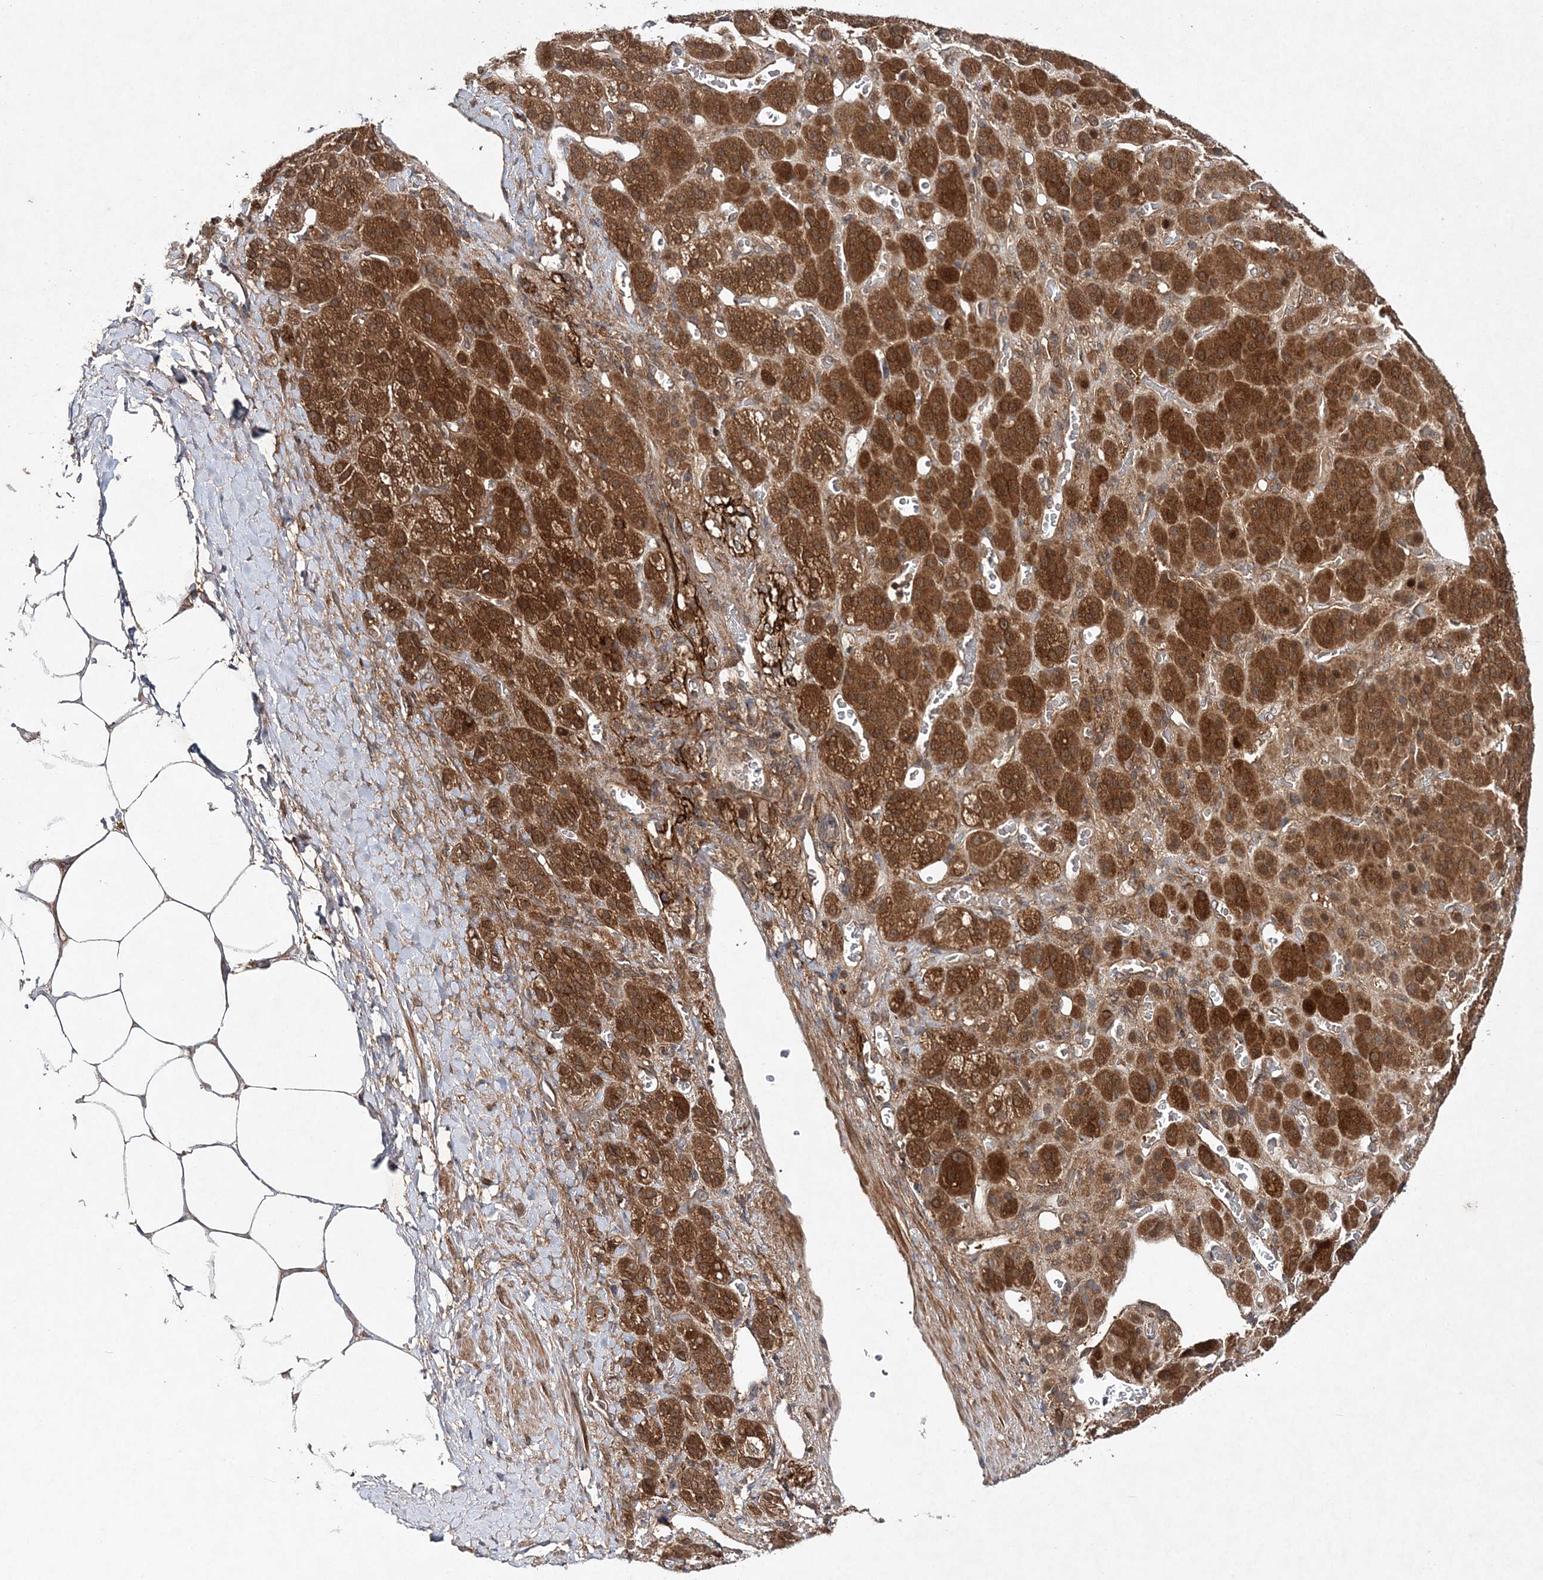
{"staining": {"intensity": "strong", "quantity": "25%-75%", "location": "cytoplasmic/membranous"}, "tissue": "adrenal gland", "cell_type": "Glandular cells", "image_type": "normal", "snomed": [{"axis": "morphology", "description": "Normal tissue, NOS"}, {"axis": "topography", "description": "Adrenal gland"}], "caption": "Protein expression by immunohistochemistry (IHC) reveals strong cytoplasmic/membranous positivity in approximately 25%-75% of glandular cells in normal adrenal gland.", "gene": "TMEM9B", "patient": {"sex": "male", "age": 57}}